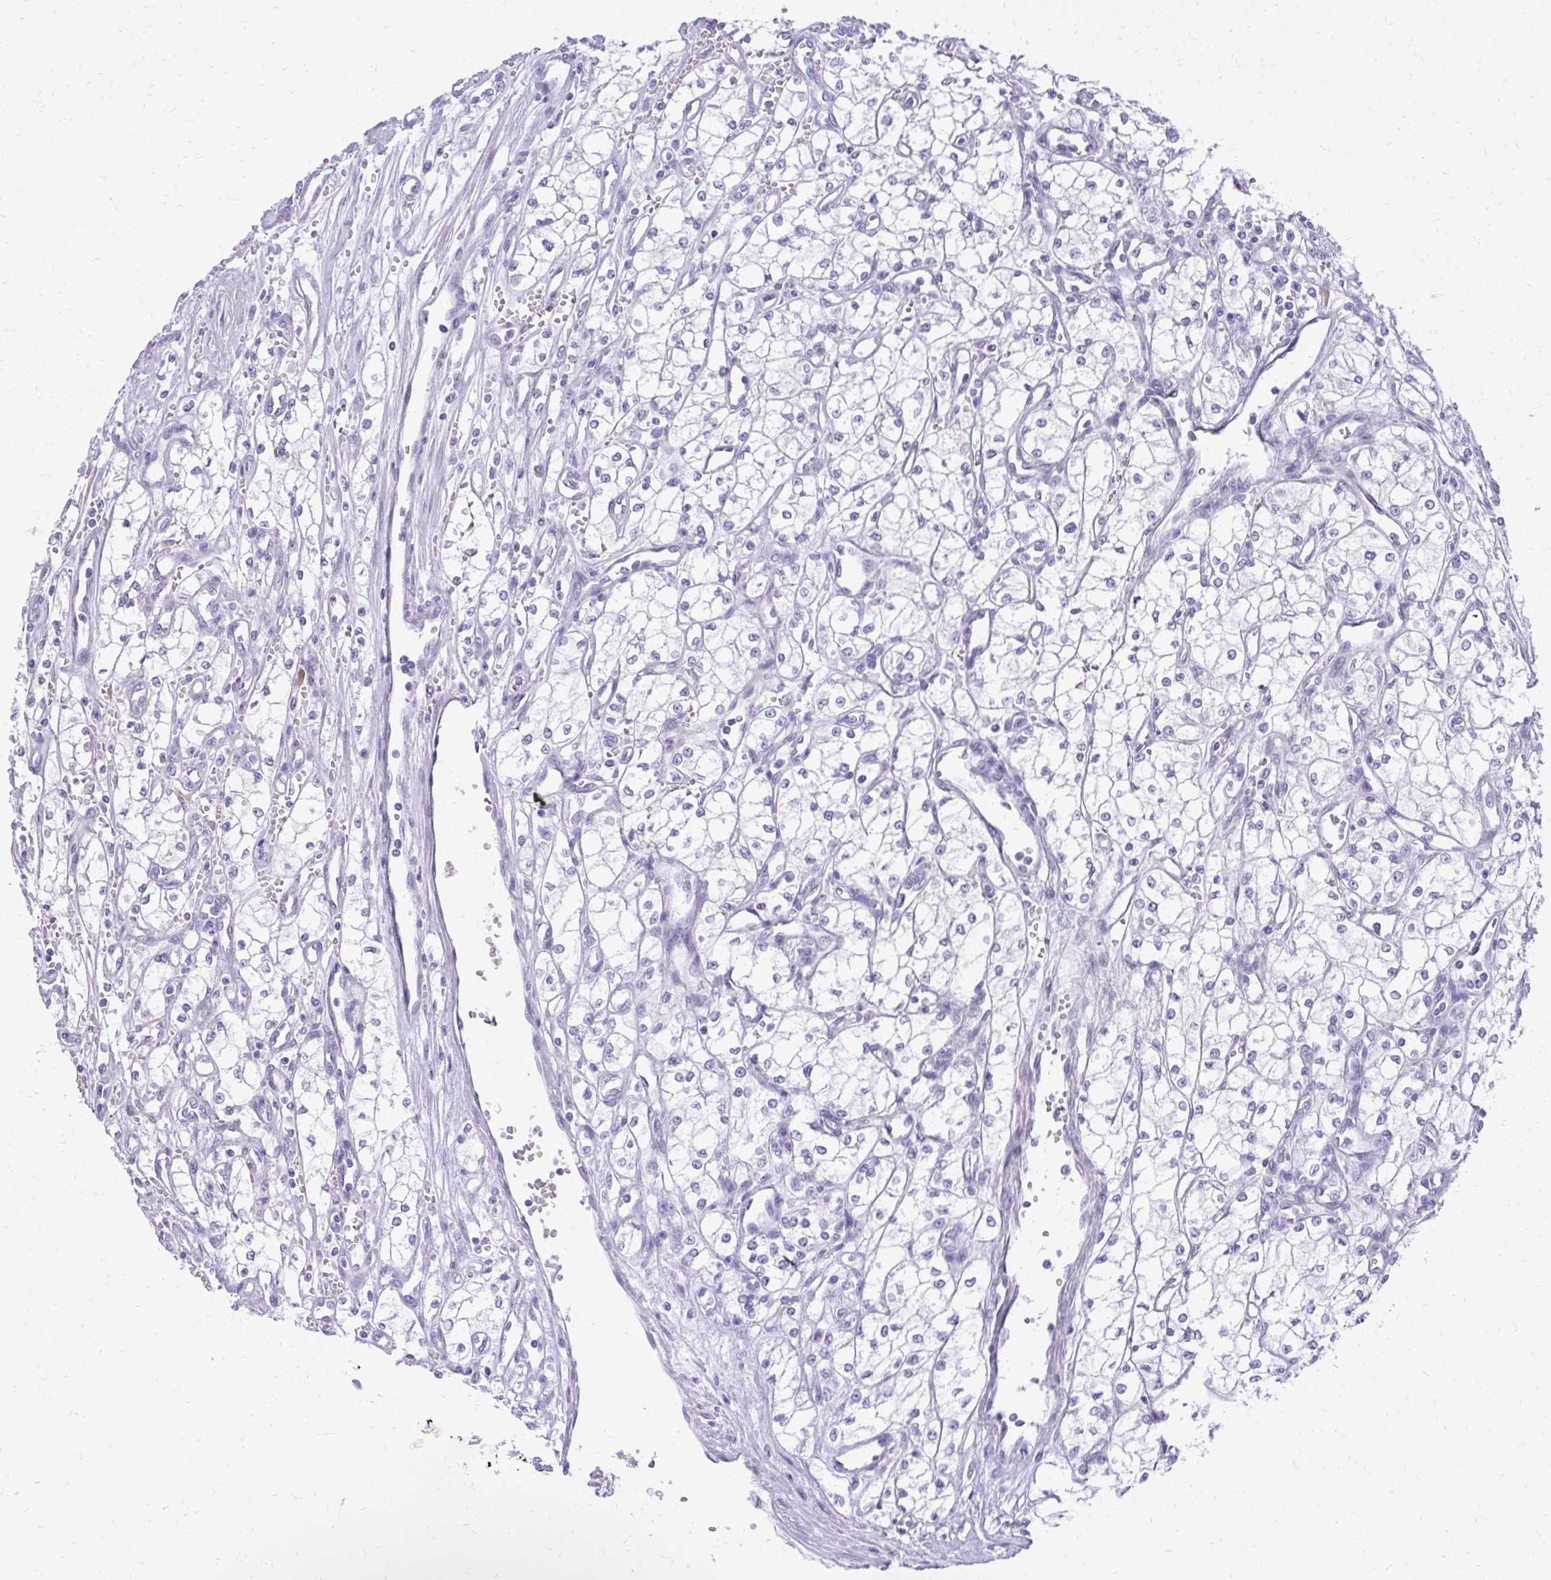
{"staining": {"intensity": "negative", "quantity": "none", "location": "none"}, "tissue": "renal cancer", "cell_type": "Tumor cells", "image_type": "cancer", "snomed": [{"axis": "morphology", "description": "Adenocarcinoma, NOS"}, {"axis": "topography", "description": "Kidney"}], "caption": "This is a photomicrograph of IHC staining of renal cancer, which shows no staining in tumor cells.", "gene": "PRAP1", "patient": {"sex": "male", "age": 59}}